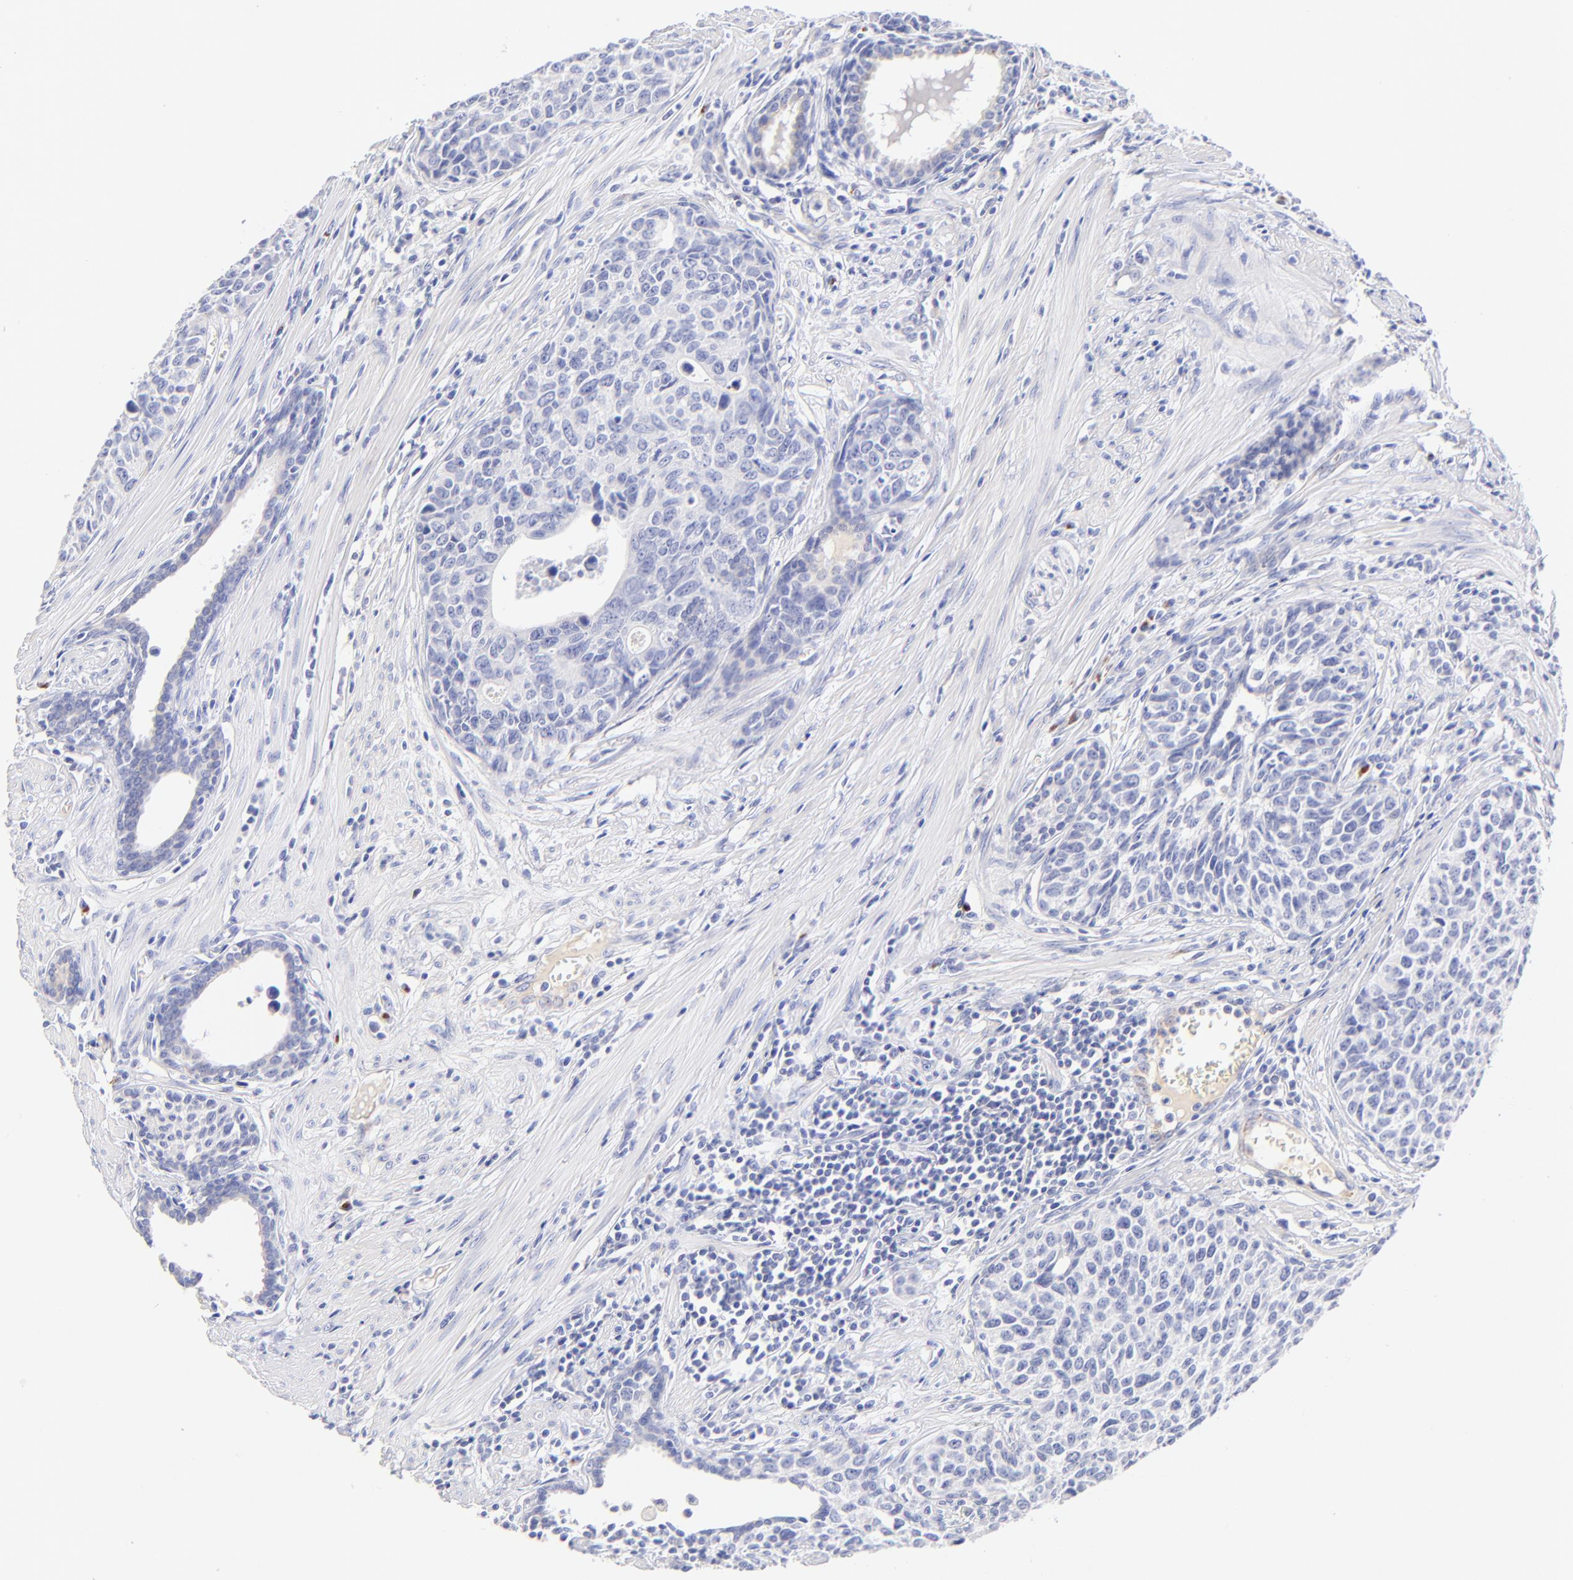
{"staining": {"intensity": "negative", "quantity": "none", "location": "none"}, "tissue": "urothelial cancer", "cell_type": "Tumor cells", "image_type": "cancer", "snomed": [{"axis": "morphology", "description": "Urothelial carcinoma, High grade"}, {"axis": "topography", "description": "Urinary bladder"}], "caption": "A high-resolution histopathology image shows immunohistochemistry staining of high-grade urothelial carcinoma, which reveals no significant staining in tumor cells.", "gene": "ASB9", "patient": {"sex": "male", "age": 81}}